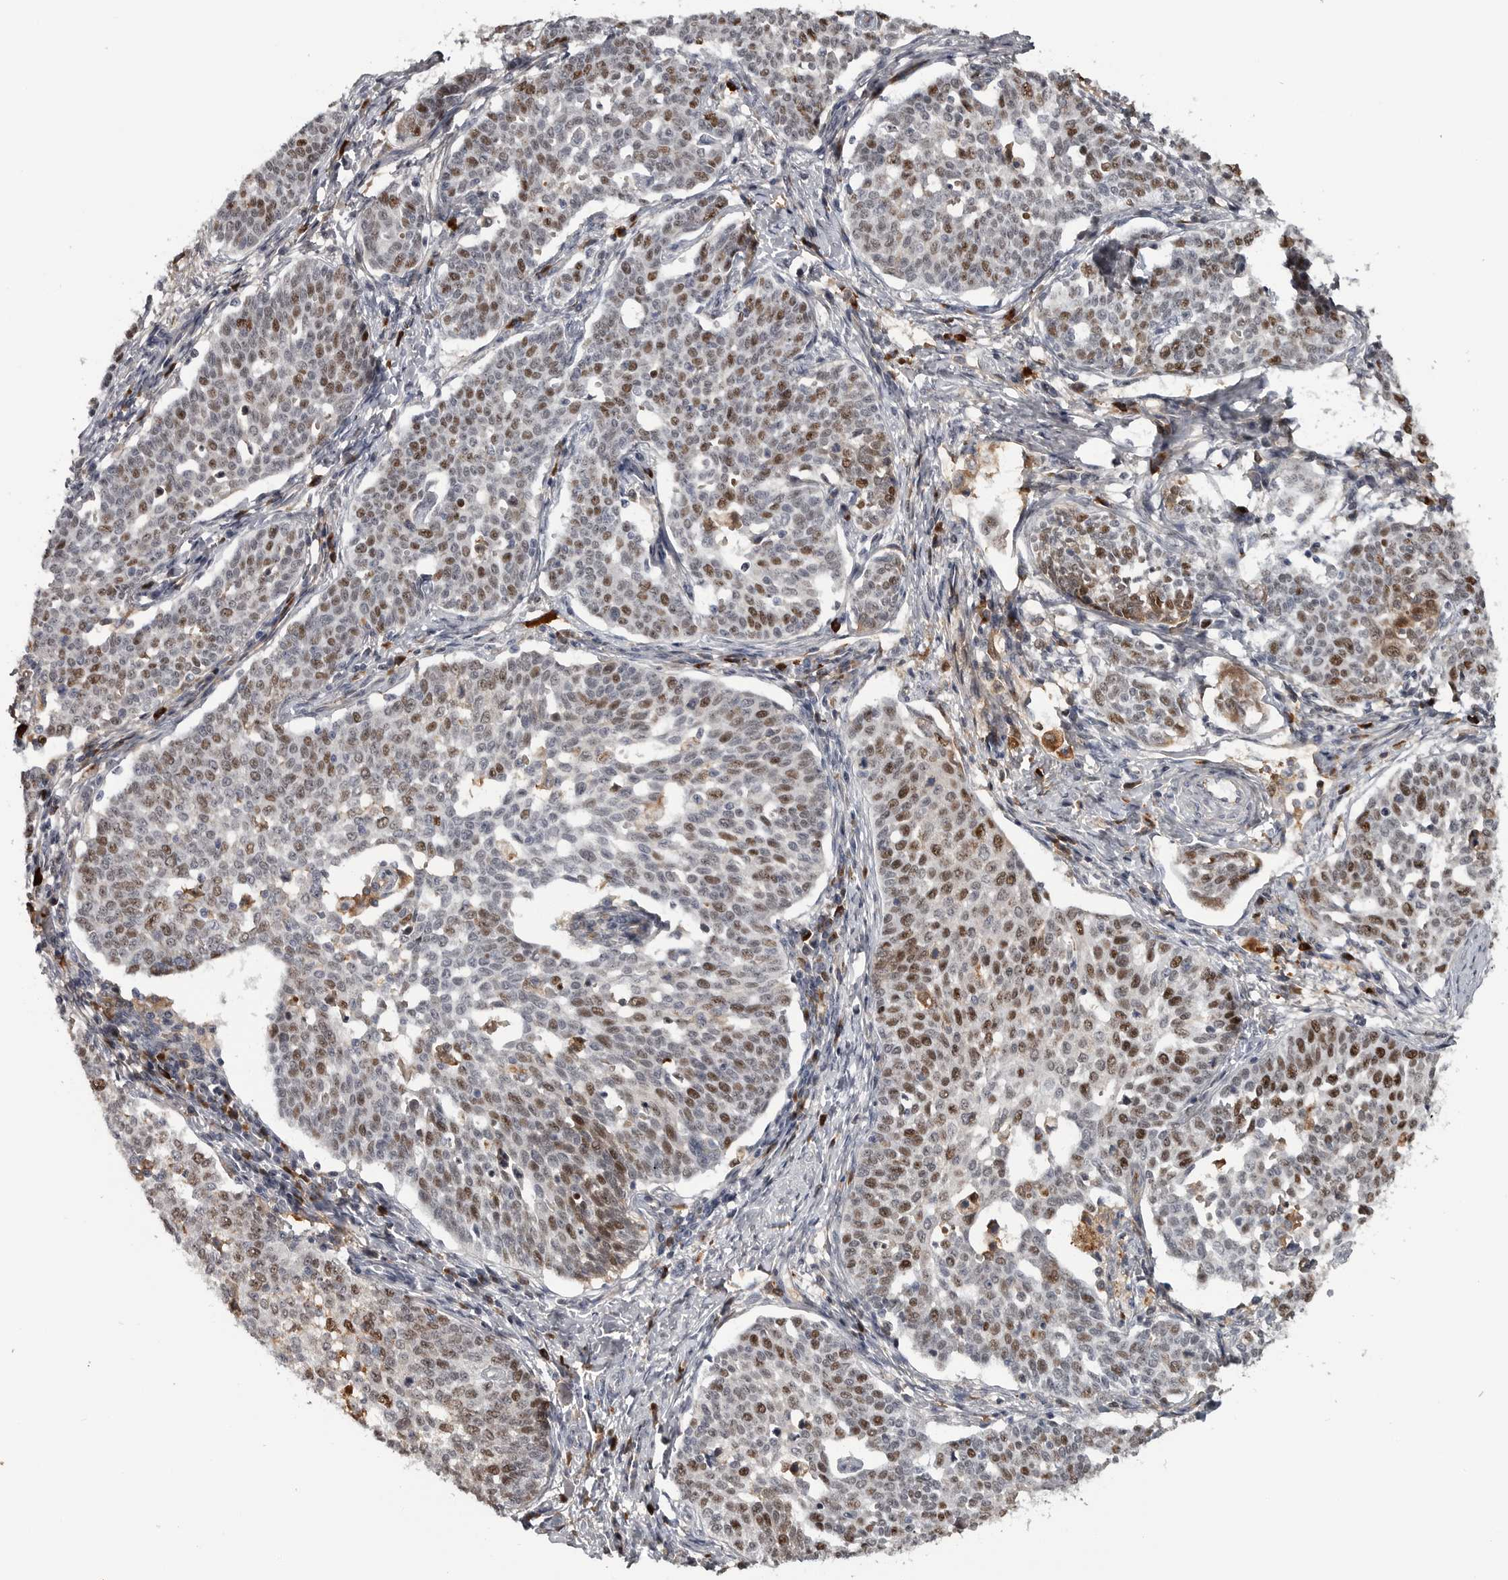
{"staining": {"intensity": "moderate", "quantity": ">75%", "location": "nuclear"}, "tissue": "cervical cancer", "cell_type": "Tumor cells", "image_type": "cancer", "snomed": [{"axis": "morphology", "description": "Squamous cell carcinoma, NOS"}, {"axis": "topography", "description": "Cervix"}], "caption": "Immunohistochemistry photomicrograph of neoplastic tissue: human cervical cancer (squamous cell carcinoma) stained using immunohistochemistry reveals medium levels of moderate protein expression localized specifically in the nuclear of tumor cells, appearing as a nuclear brown color.", "gene": "ZNF277", "patient": {"sex": "female", "age": 34}}